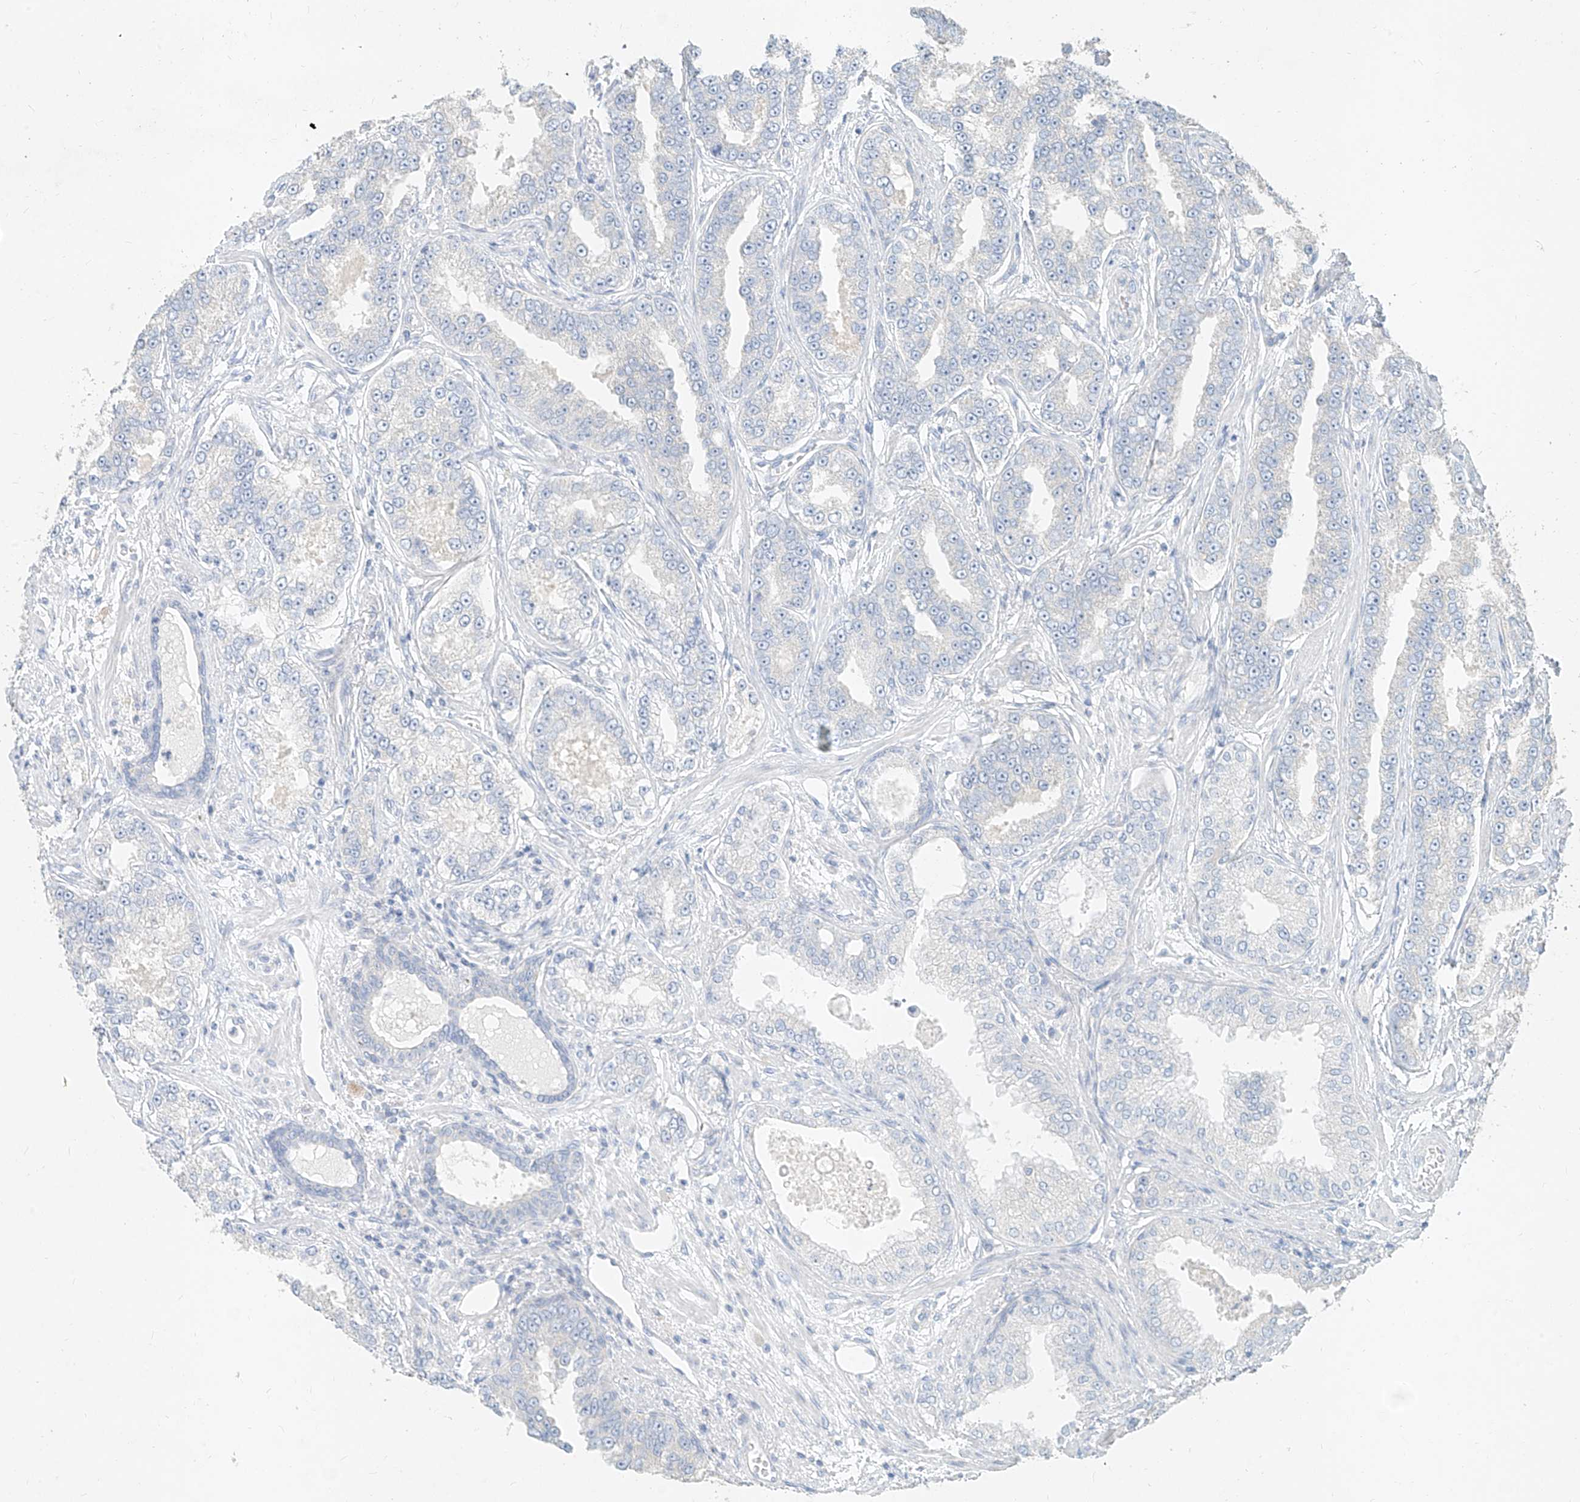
{"staining": {"intensity": "negative", "quantity": "none", "location": "none"}, "tissue": "prostate cancer", "cell_type": "Tumor cells", "image_type": "cancer", "snomed": [{"axis": "morphology", "description": "Normal tissue, NOS"}, {"axis": "morphology", "description": "Adenocarcinoma, High grade"}, {"axis": "topography", "description": "Prostate"}], "caption": "The histopathology image displays no staining of tumor cells in prostate cancer (high-grade adenocarcinoma).", "gene": "ZZEF1", "patient": {"sex": "male", "age": 83}}